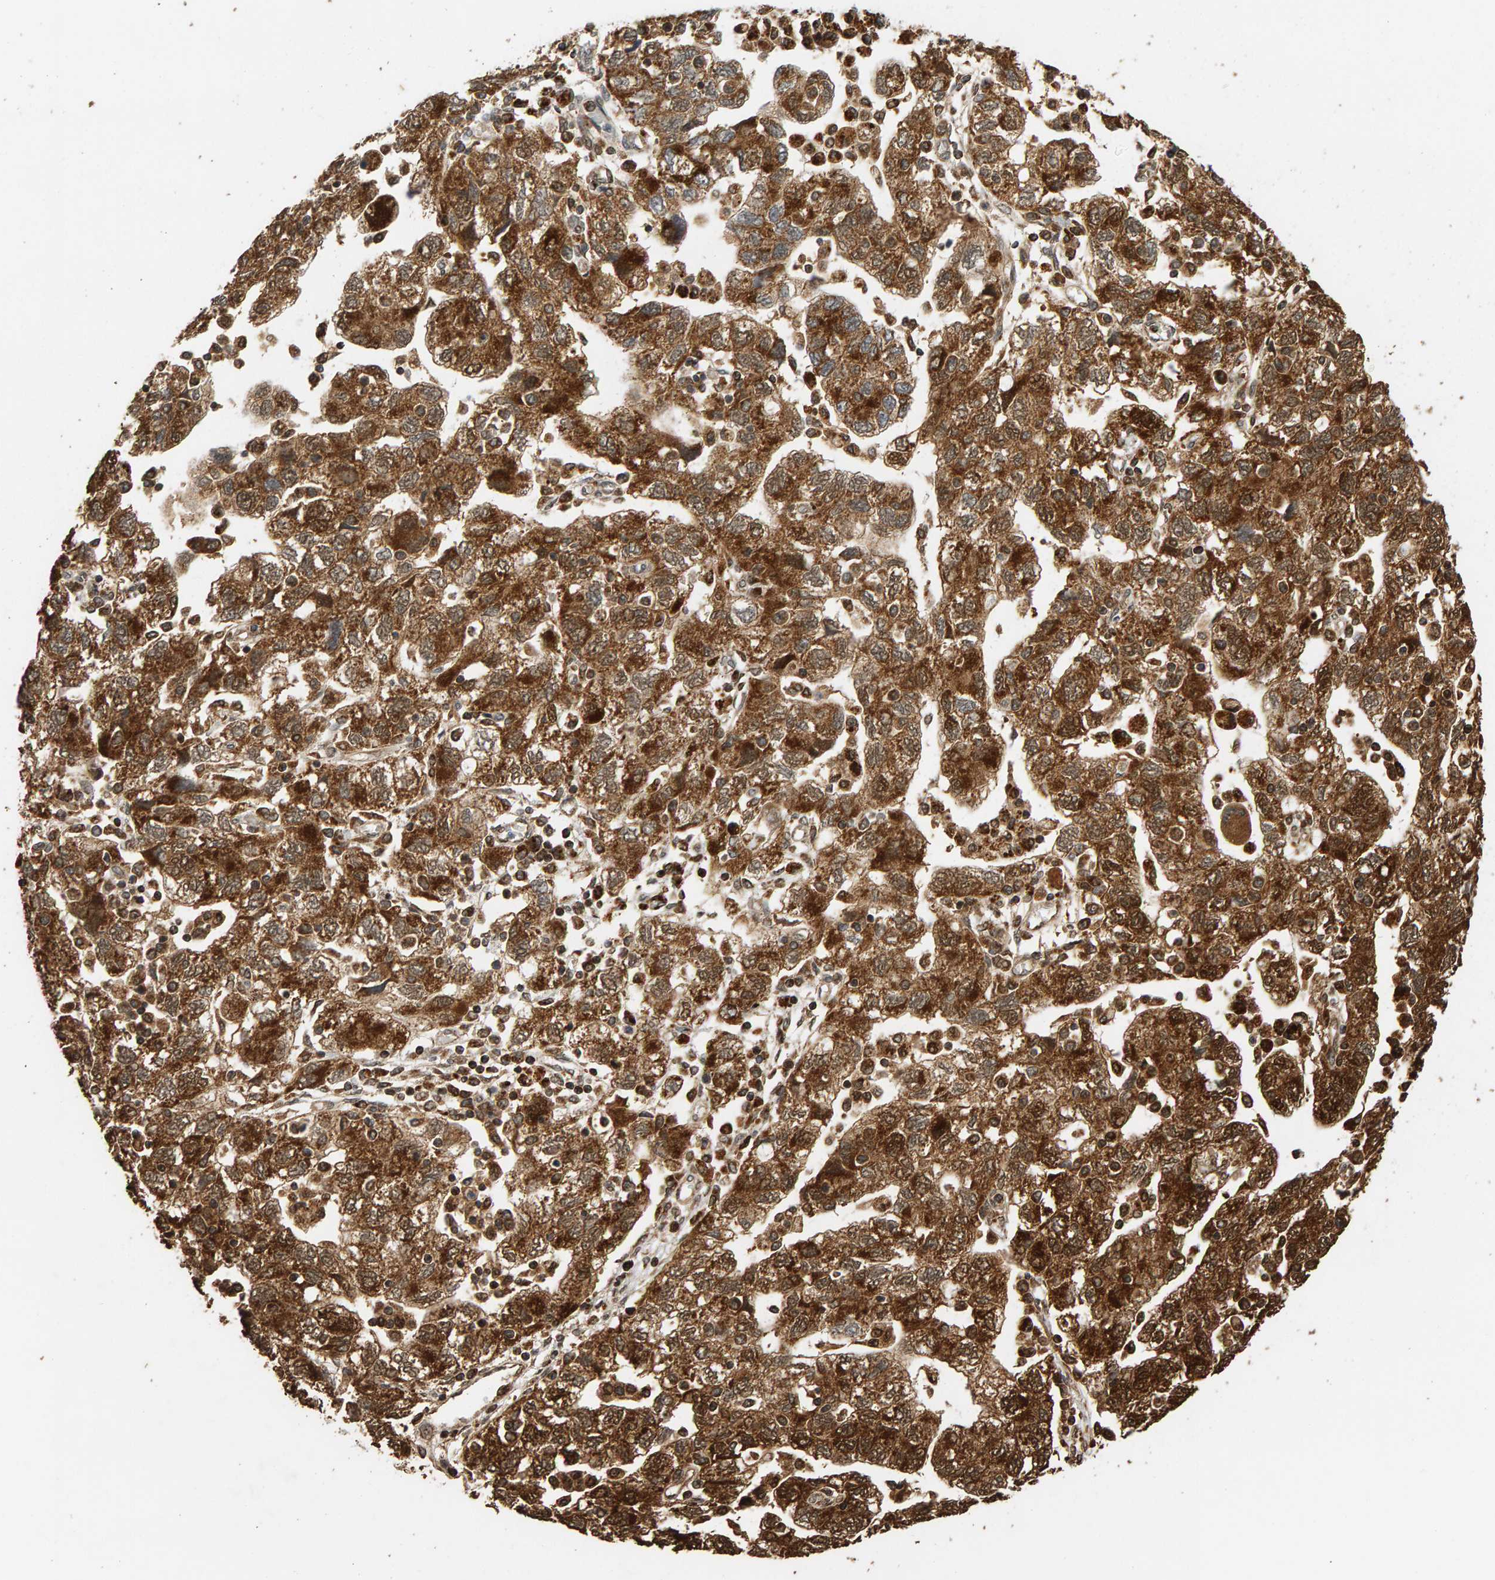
{"staining": {"intensity": "strong", "quantity": ">75%", "location": "cytoplasmic/membranous,nuclear"}, "tissue": "ovarian cancer", "cell_type": "Tumor cells", "image_type": "cancer", "snomed": [{"axis": "morphology", "description": "Carcinoma, NOS"}, {"axis": "morphology", "description": "Cystadenocarcinoma, serous, NOS"}, {"axis": "topography", "description": "Ovary"}], "caption": "Immunohistochemistry (IHC) of human serous cystadenocarcinoma (ovarian) displays high levels of strong cytoplasmic/membranous and nuclear expression in approximately >75% of tumor cells. Using DAB (3,3'-diaminobenzidine) (brown) and hematoxylin (blue) stains, captured at high magnification using brightfield microscopy.", "gene": "GSTK1", "patient": {"sex": "female", "age": 69}}